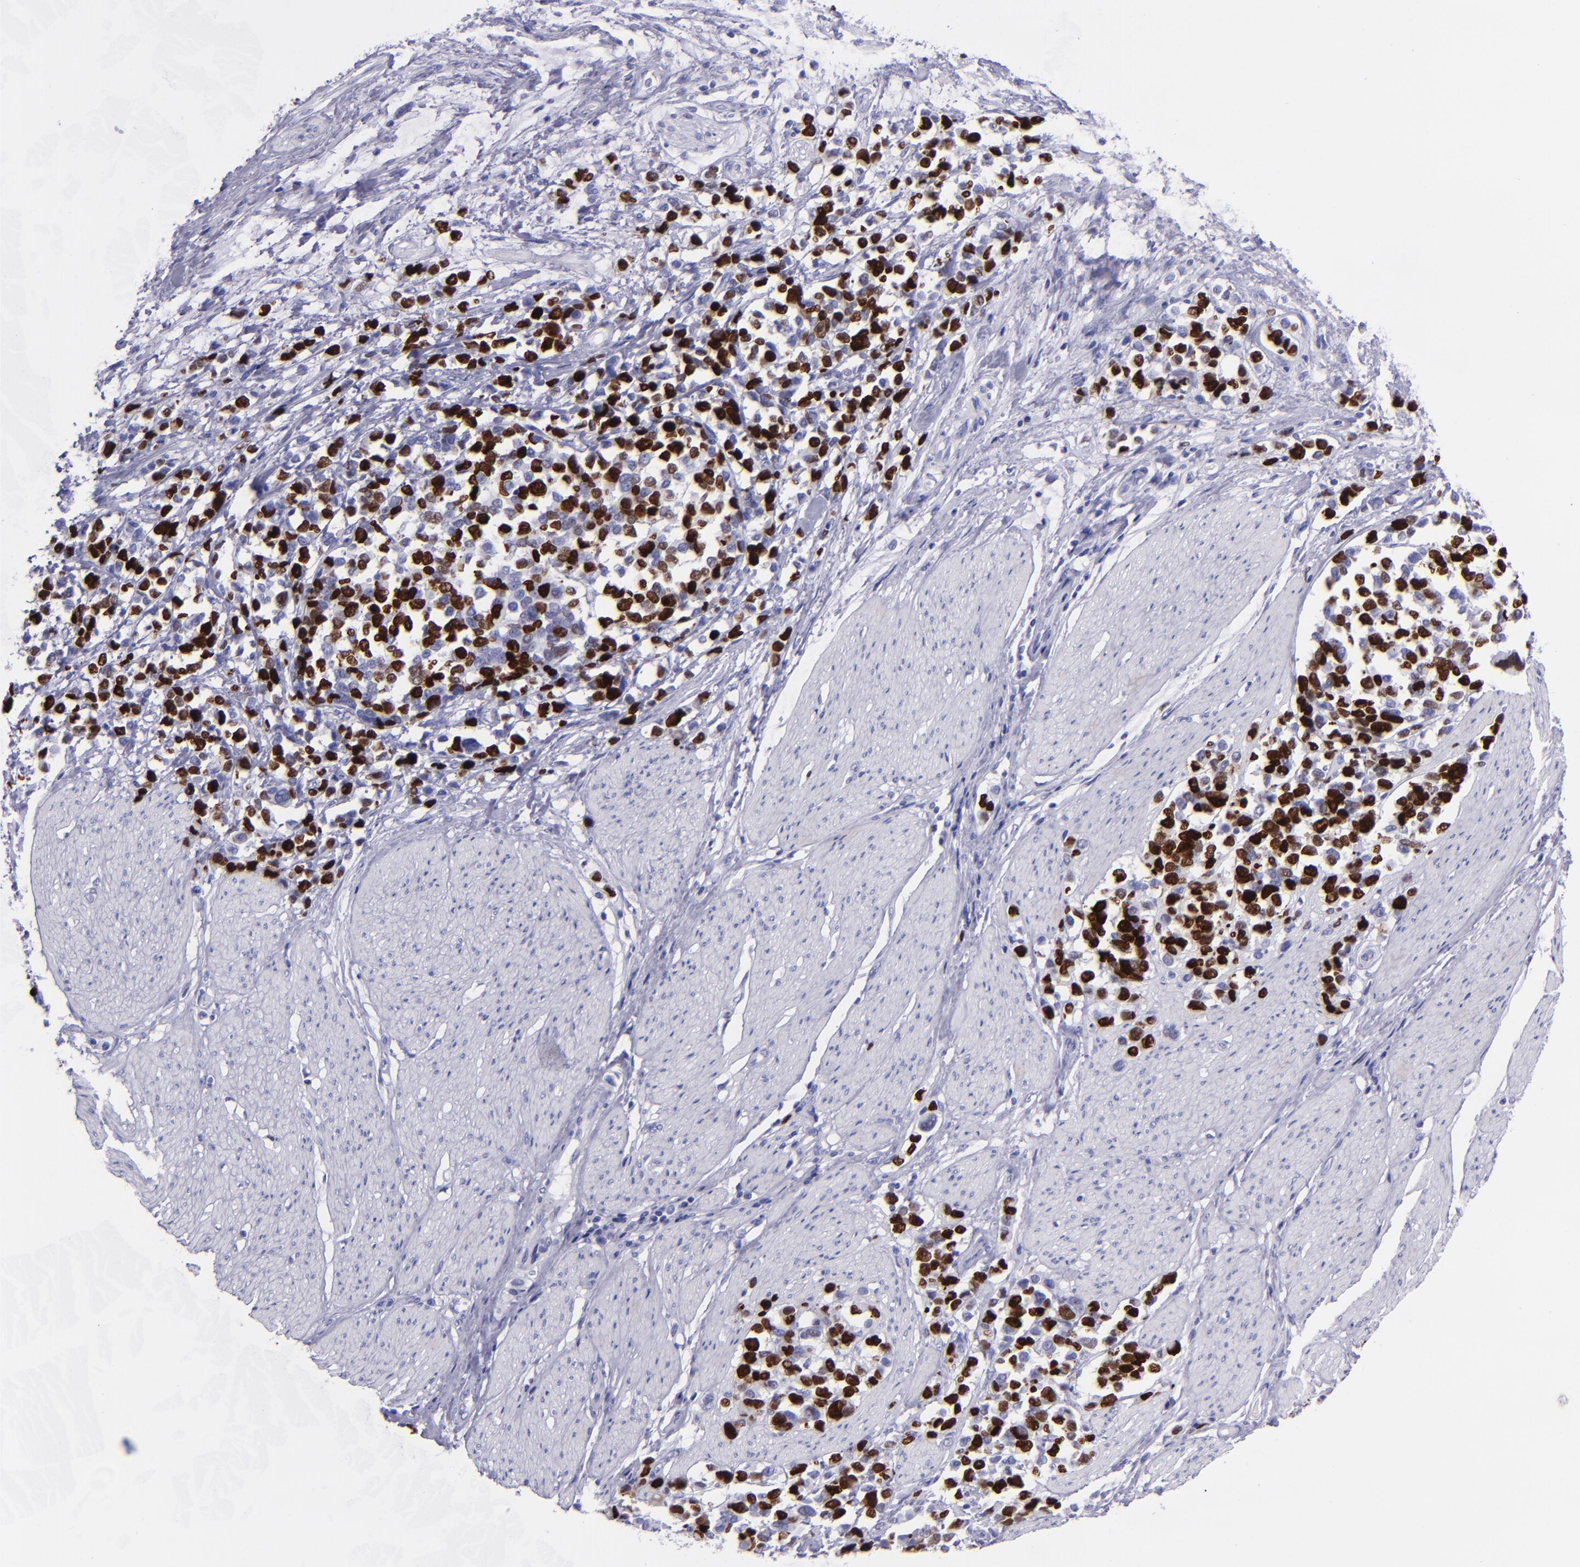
{"staining": {"intensity": "strong", "quantity": ">75%", "location": "nuclear"}, "tissue": "stomach cancer", "cell_type": "Tumor cells", "image_type": "cancer", "snomed": [{"axis": "morphology", "description": "Adenocarcinoma, NOS"}, {"axis": "topography", "description": "Stomach, upper"}], "caption": "Immunohistochemistry (IHC) of human stomach cancer (adenocarcinoma) exhibits high levels of strong nuclear expression in approximately >75% of tumor cells.", "gene": "TOP2A", "patient": {"sex": "male", "age": 71}}